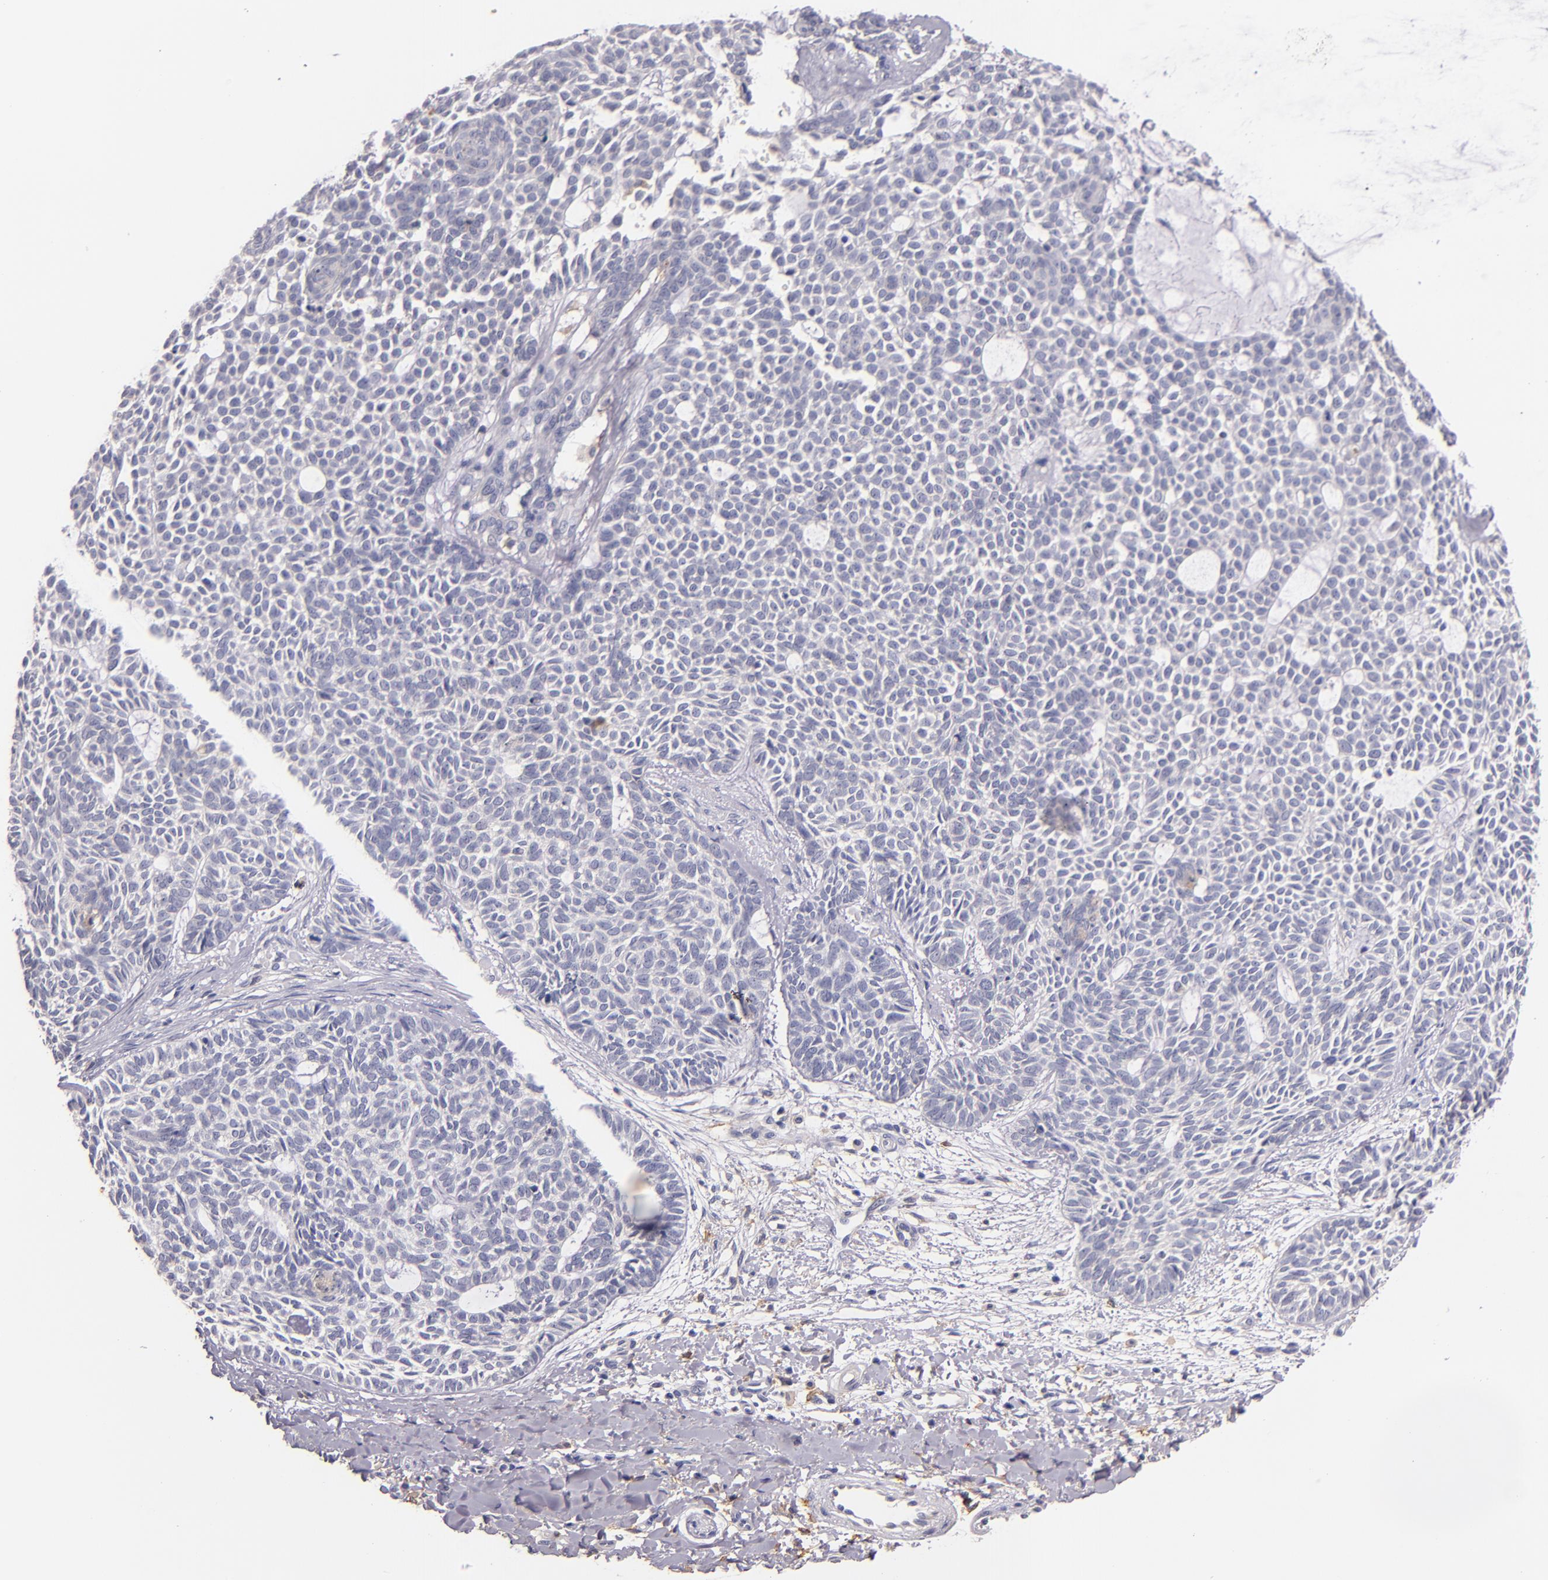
{"staining": {"intensity": "negative", "quantity": "none", "location": "none"}, "tissue": "skin cancer", "cell_type": "Tumor cells", "image_type": "cancer", "snomed": [{"axis": "morphology", "description": "Basal cell carcinoma"}, {"axis": "topography", "description": "Skin"}], "caption": "Skin cancer (basal cell carcinoma) was stained to show a protein in brown. There is no significant expression in tumor cells.", "gene": "C5AR1", "patient": {"sex": "male", "age": 75}}